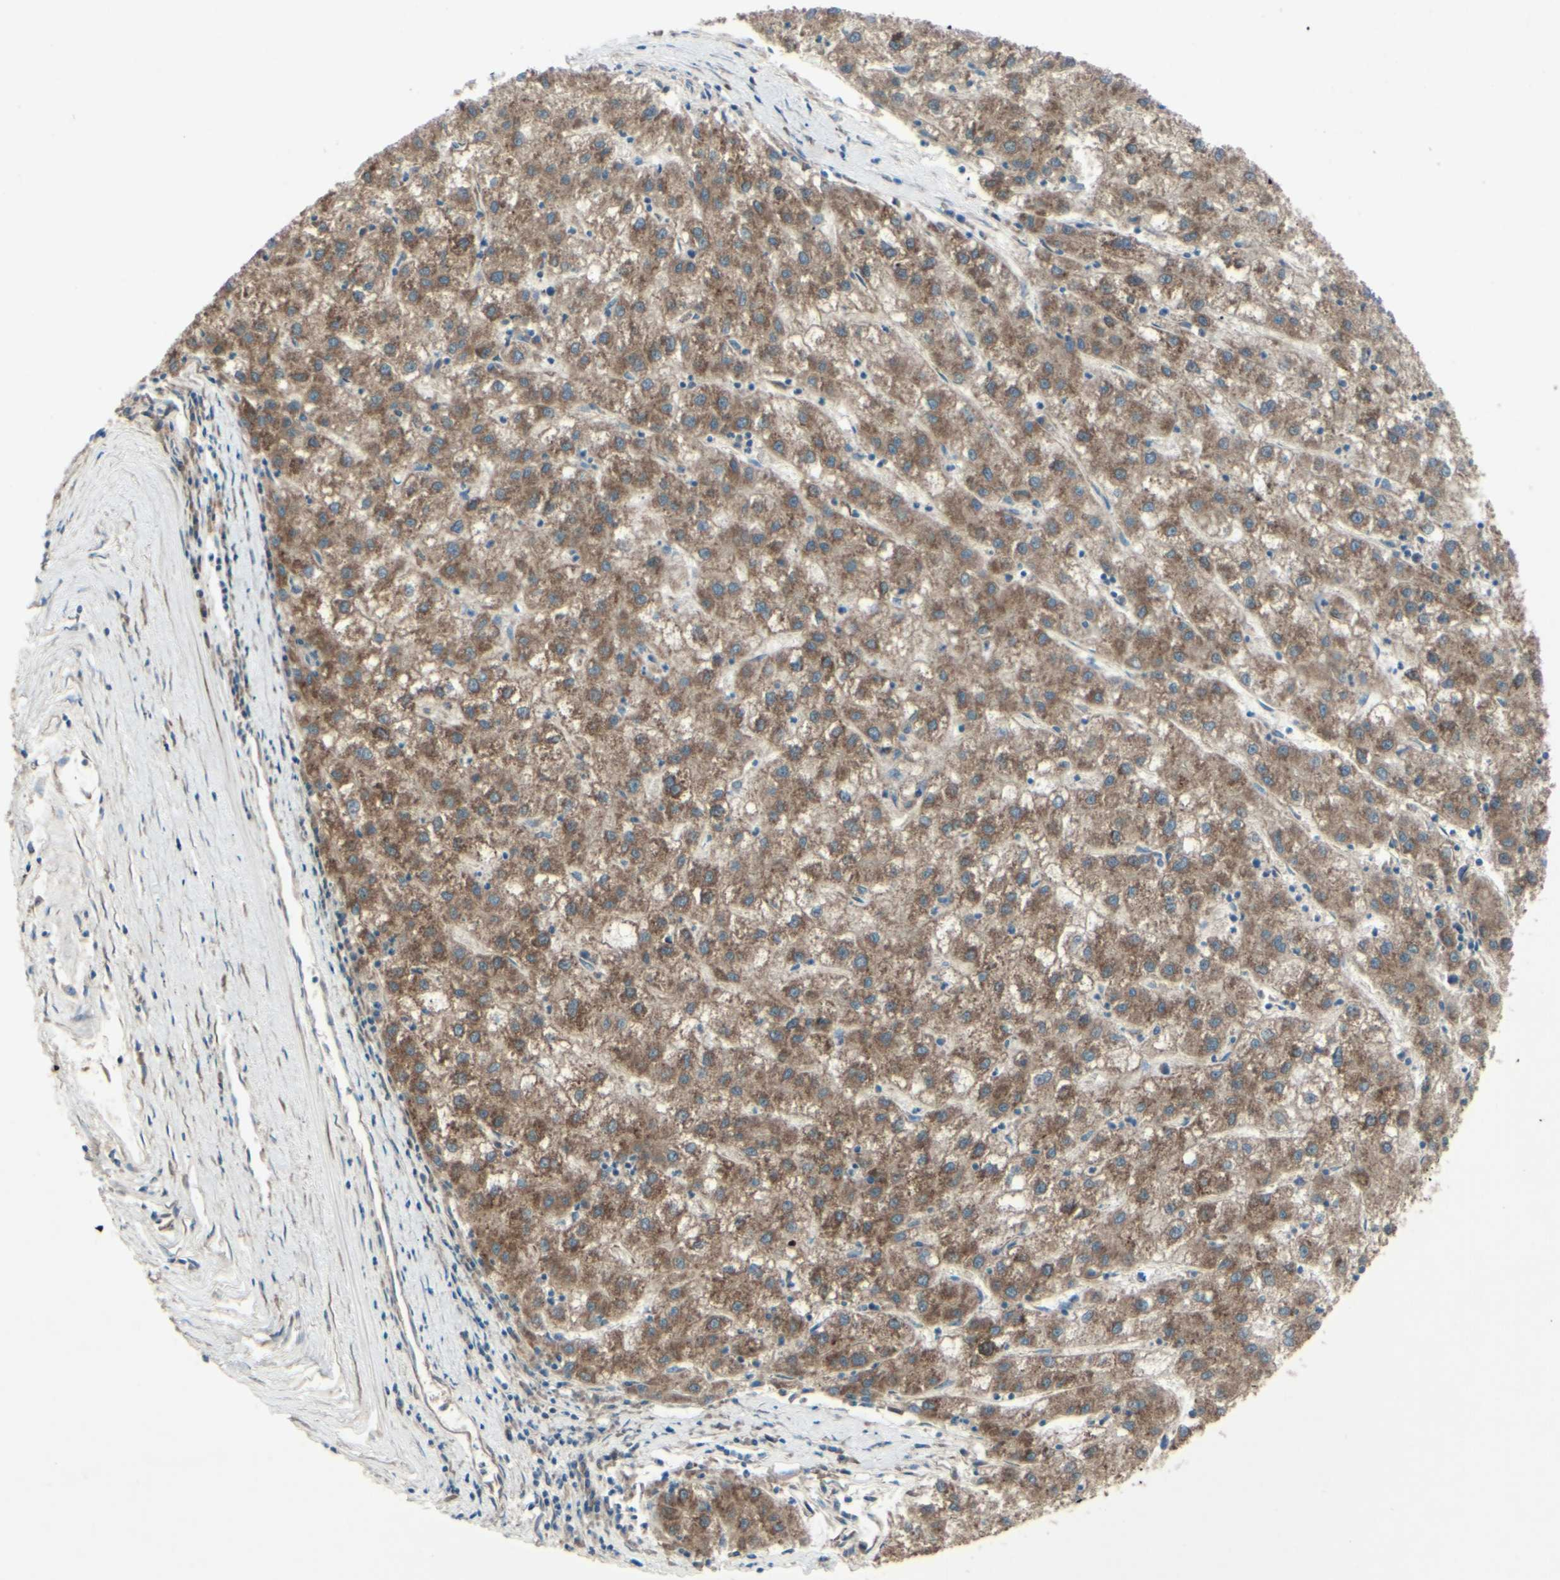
{"staining": {"intensity": "moderate", "quantity": ">75%", "location": "cytoplasmic/membranous"}, "tissue": "liver cancer", "cell_type": "Tumor cells", "image_type": "cancer", "snomed": [{"axis": "morphology", "description": "Carcinoma, Hepatocellular, NOS"}, {"axis": "topography", "description": "Liver"}], "caption": "Human liver hepatocellular carcinoma stained for a protein (brown) shows moderate cytoplasmic/membranous positive expression in approximately >75% of tumor cells.", "gene": "RHOT1", "patient": {"sex": "male", "age": 72}}